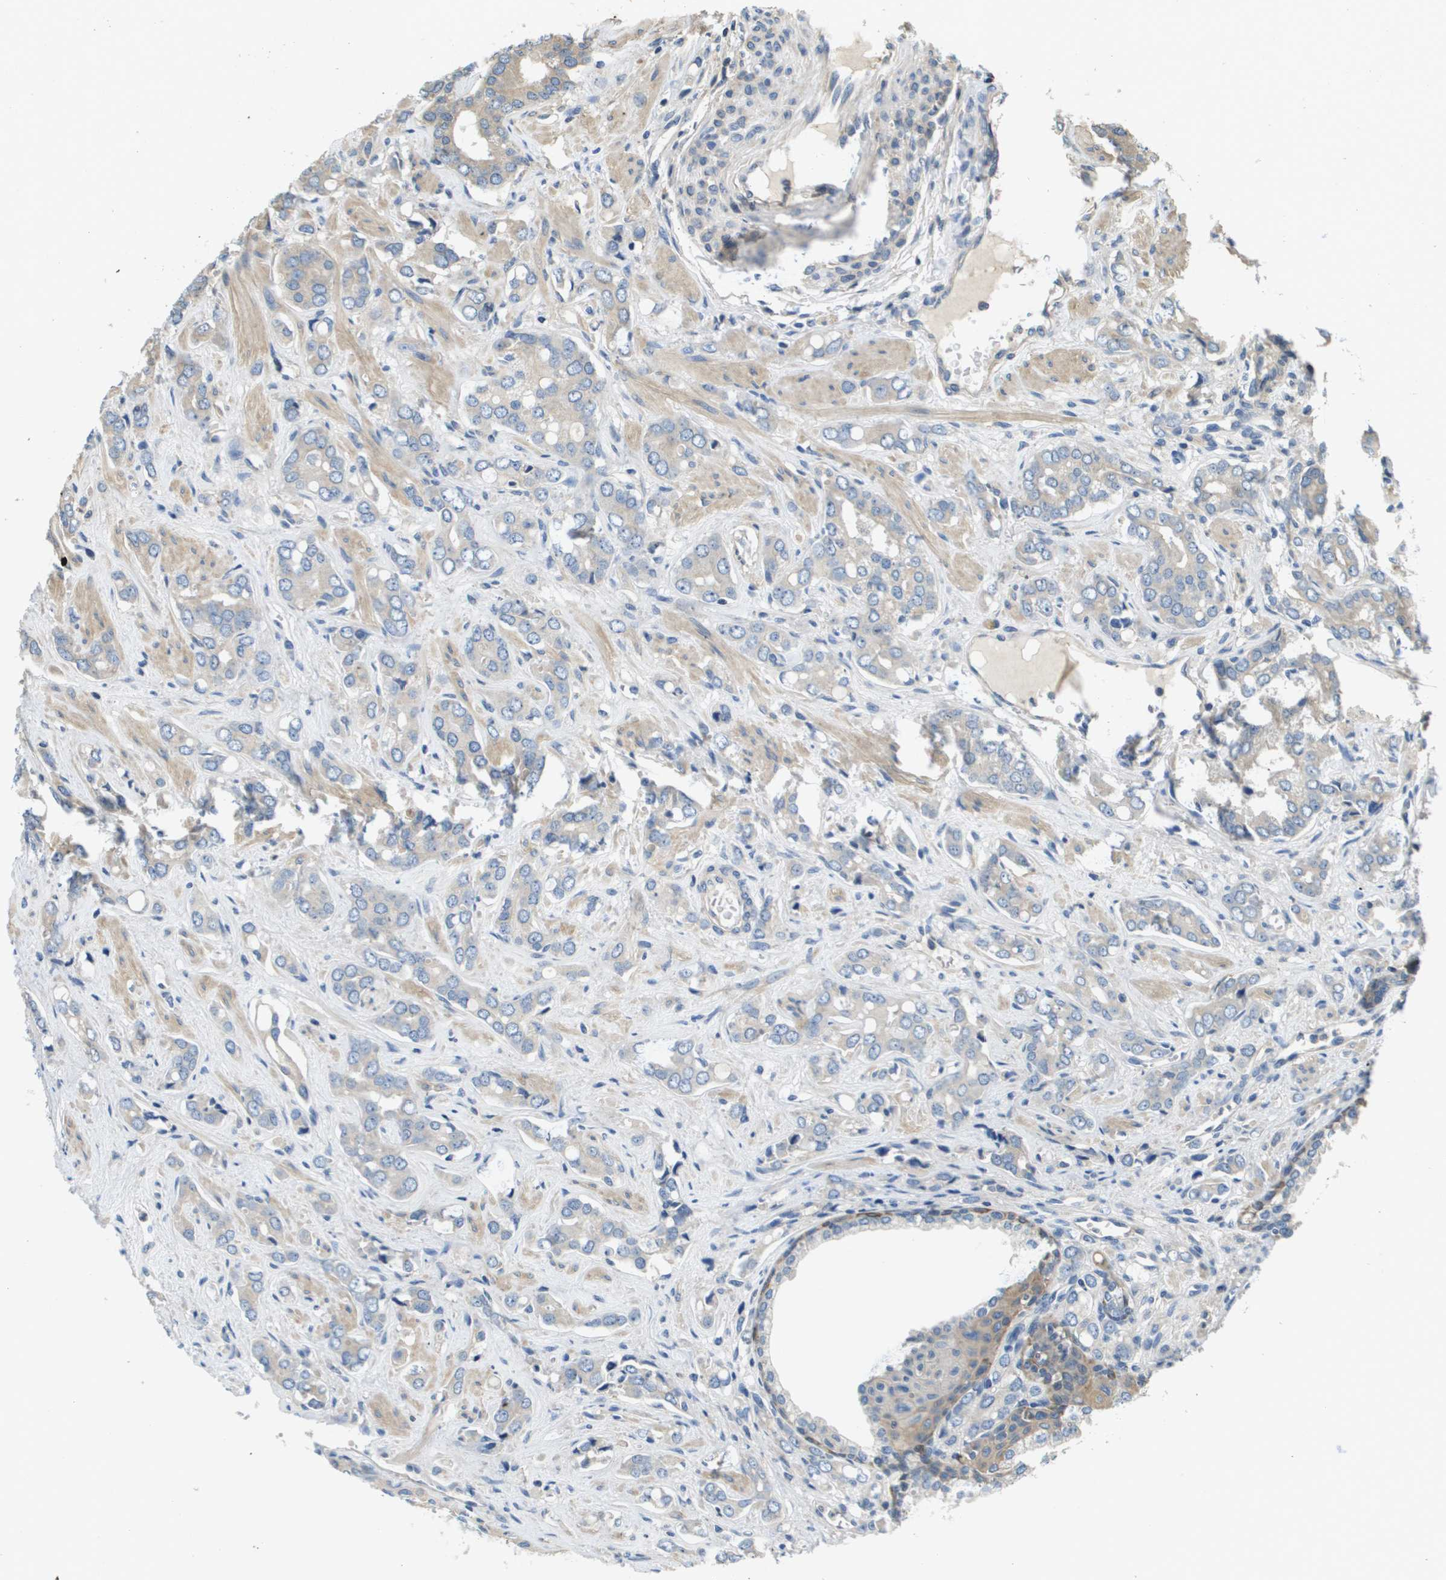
{"staining": {"intensity": "weak", "quantity": "<25%", "location": "cytoplasmic/membranous"}, "tissue": "prostate cancer", "cell_type": "Tumor cells", "image_type": "cancer", "snomed": [{"axis": "morphology", "description": "Adenocarcinoma, High grade"}, {"axis": "topography", "description": "Prostate"}], "caption": "This is a histopathology image of immunohistochemistry staining of prostate cancer, which shows no expression in tumor cells.", "gene": "KRT23", "patient": {"sex": "male", "age": 64}}